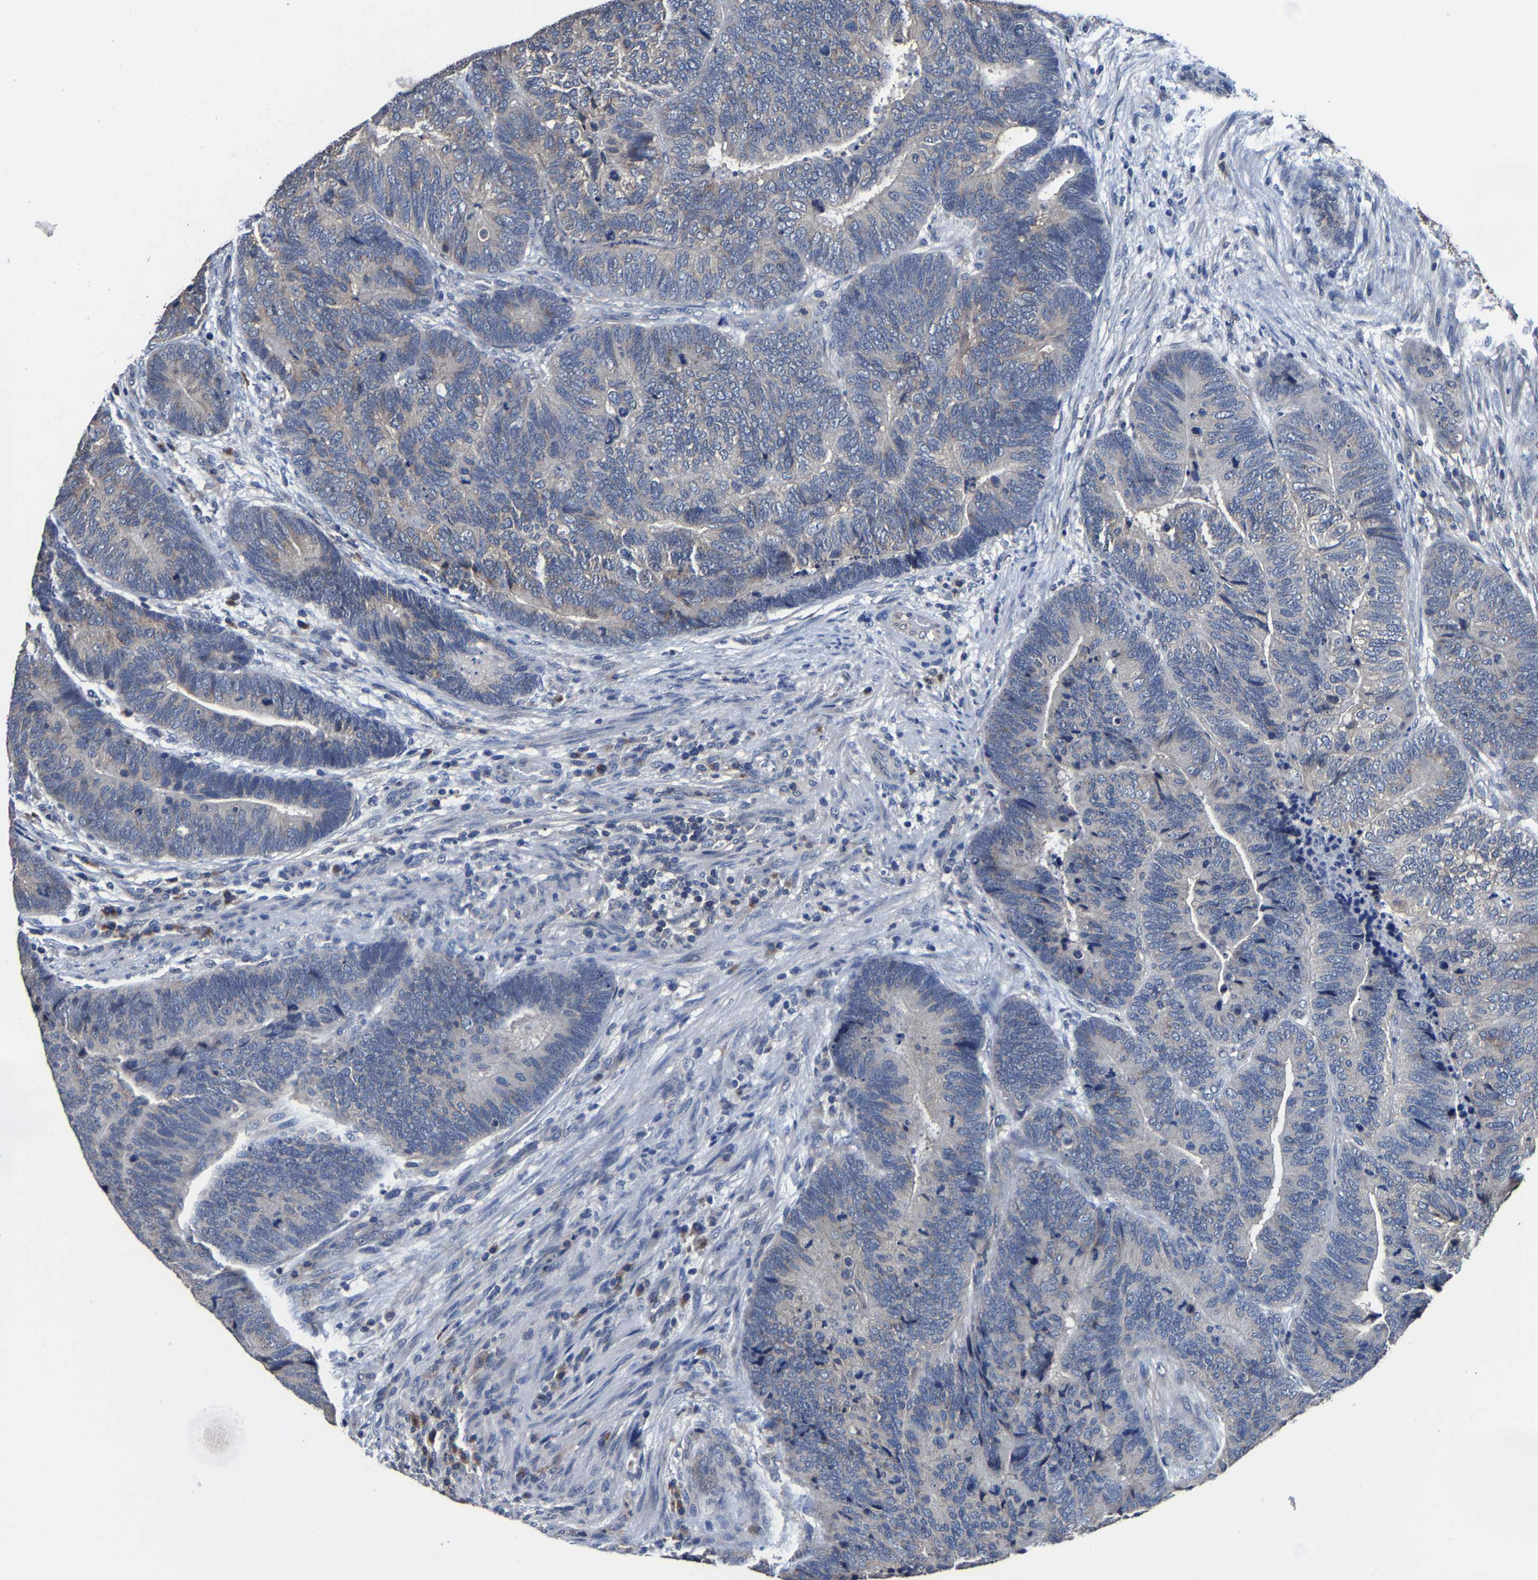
{"staining": {"intensity": "negative", "quantity": "none", "location": "none"}, "tissue": "colorectal cancer", "cell_type": "Tumor cells", "image_type": "cancer", "snomed": [{"axis": "morphology", "description": "Adenocarcinoma, NOS"}, {"axis": "topography", "description": "Colon"}], "caption": "Human adenocarcinoma (colorectal) stained for a protein using IHC exhibits no expression in tumor cells.", "gene": "EBAG9", "patient": {"sex": "female", "age": 67}}